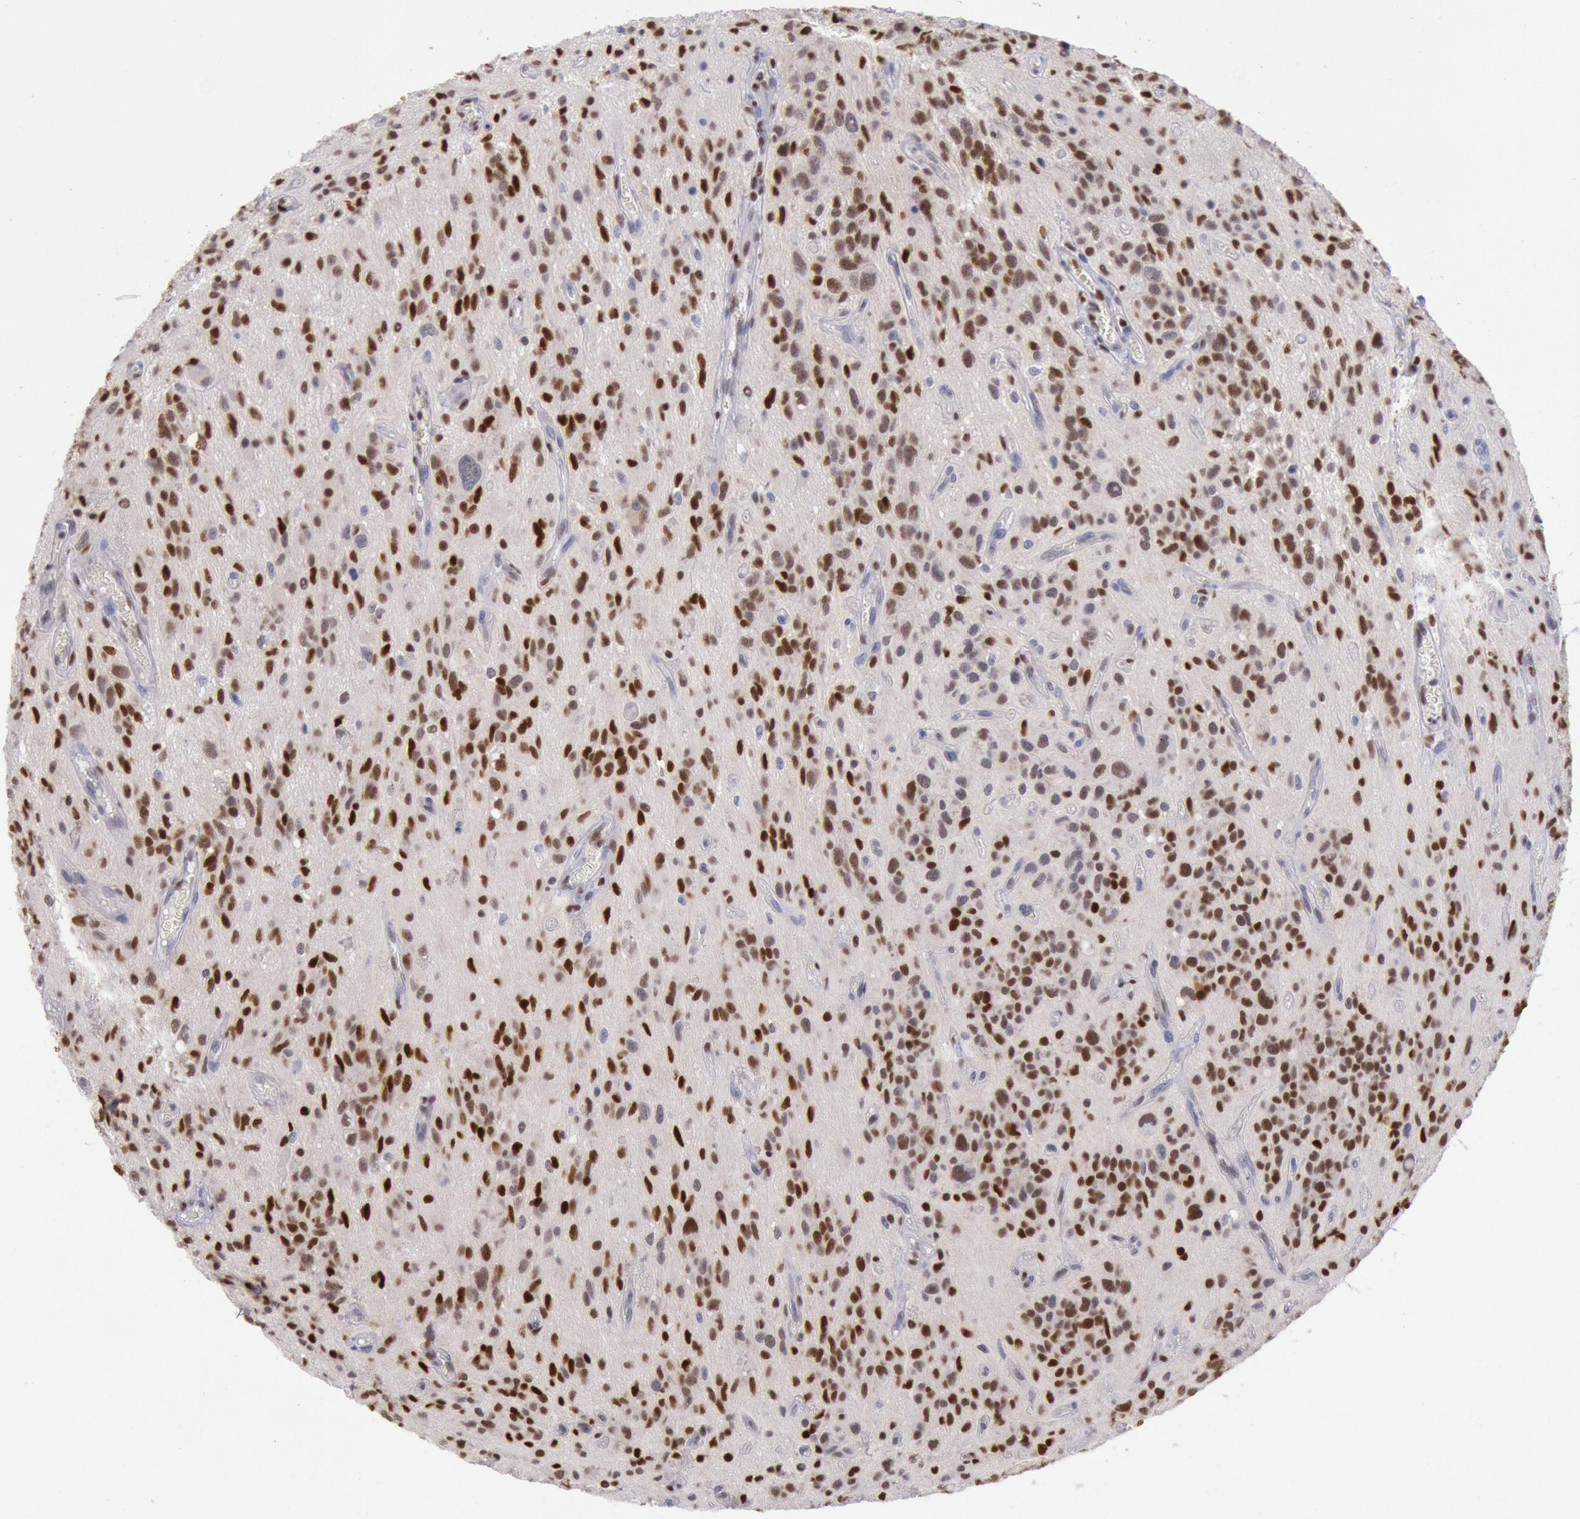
{"staining": {"intensity": "strong", "quantity": ">75%", "location": "nuclear"}, "tissue": "glioma", "cell_type": "Tumor cells", "image_type": "cancer", "snomed": [{"axis": "morphology", "description": "Glioma, malignant, Low grade"}, {"axis": "topography", "description": "Brain"}], "caption": "Brown immunohistochemical staining in glioma reveals strong nuclear expression in approximately >75% of tumor cells. The protein is stained brown, and the nuclei are stained in blue (DAB IHC with brightfield microscopy, high magnification).", "gene": "RPS6KA5", "patient": {"sex": "female", "age": 15}}